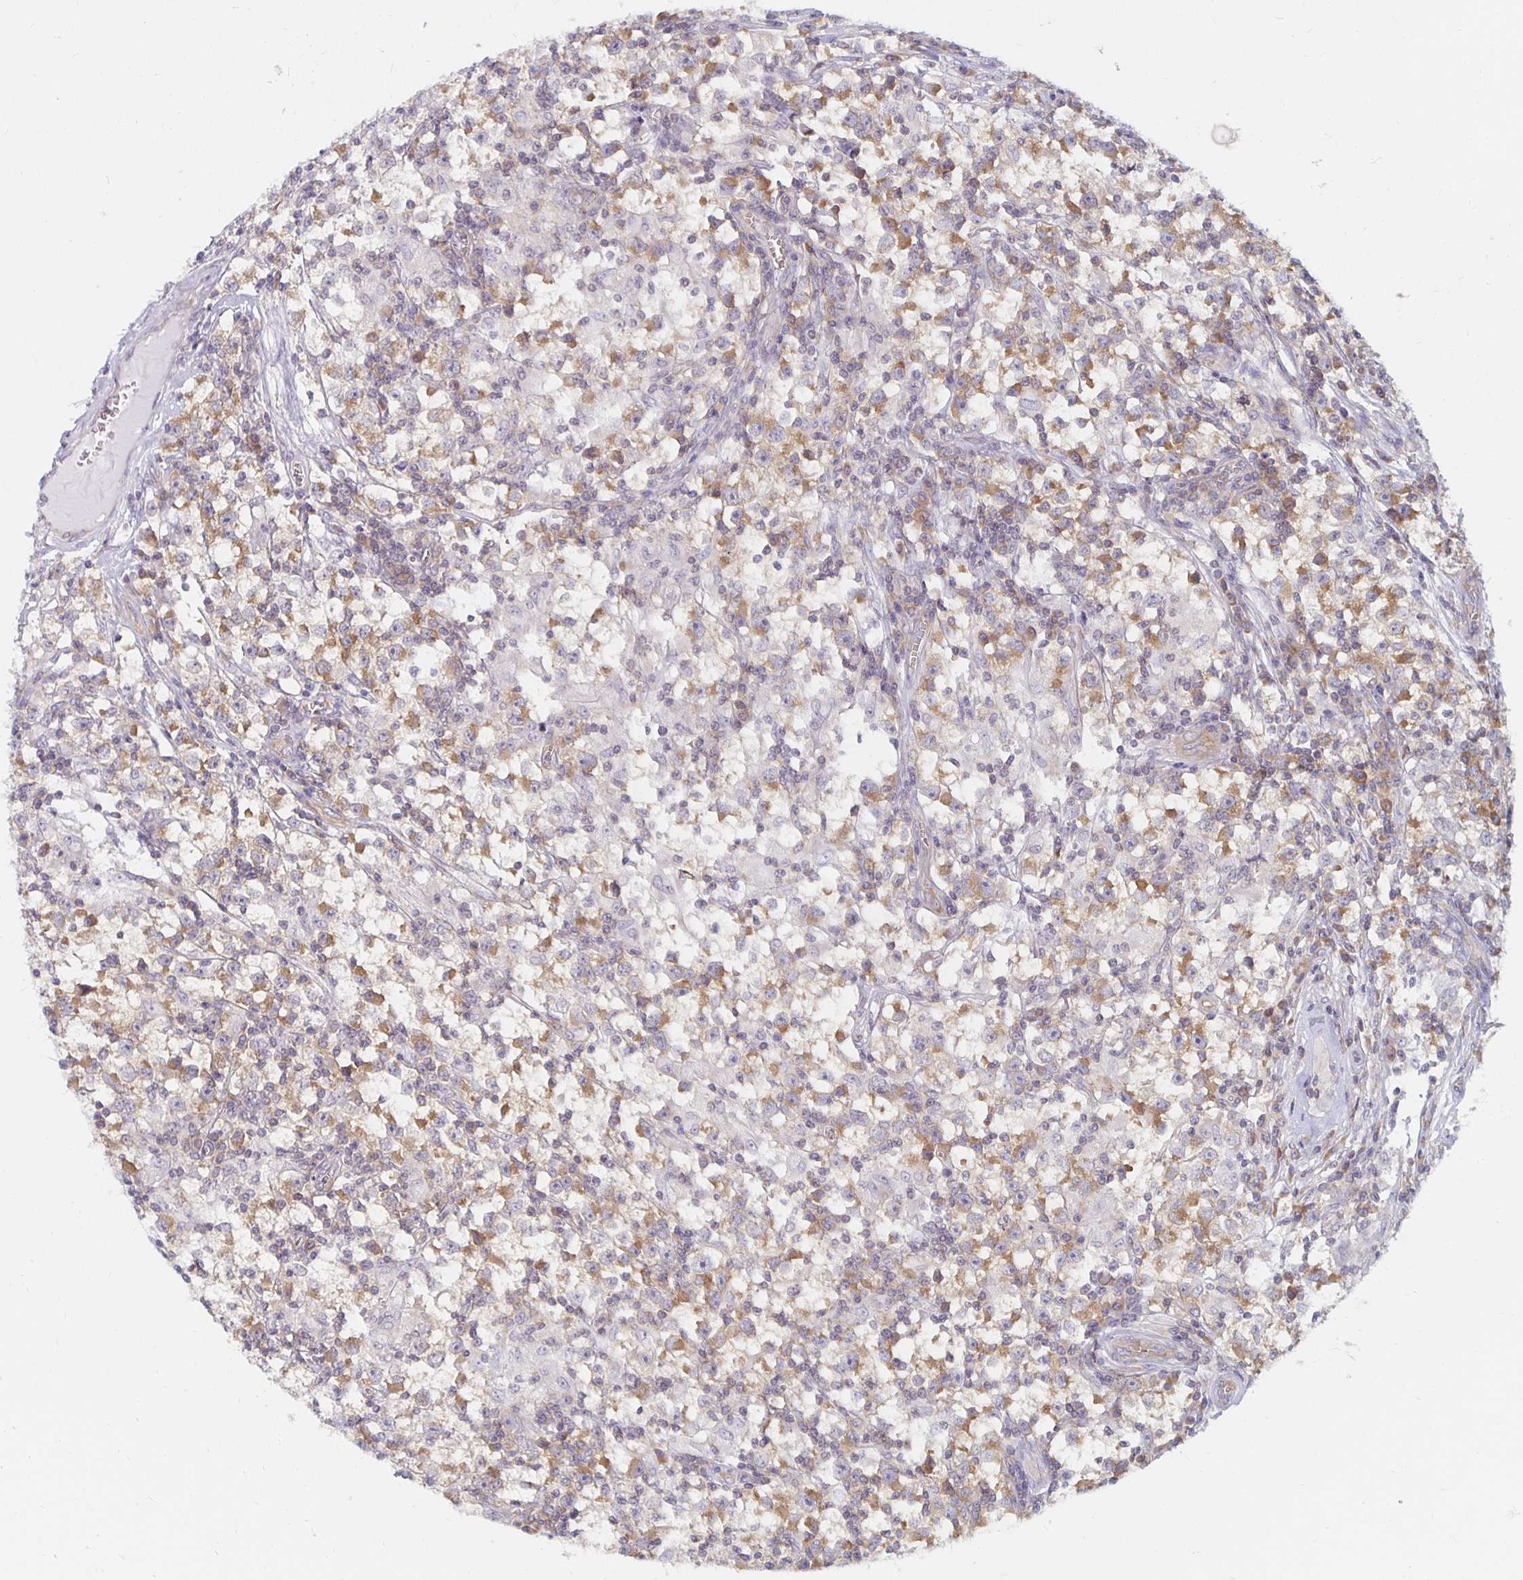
{"staining": {"intensity": "moderate", "quantity": "25%-75%", "location": "cytoplasmic/membranous"}, "tissue": "testis cancer", "cell_type": "Tumor cells", "image_type": "cancer", "snomed": [{"axis": "morphology", "description": "Seminoma, NOS"}, {"axis": "topography", "description": "Testis"}], "caption": "Immunohistochemistry (IHC) histopathology image of testis cancer stained for a protein (brown), which reveals medium levels of moderate cytoplasmic/membranous expression in about 25%-75% of tumor cells.", "gene": "PDAP1", "patient": {"sex": "male", "age": 31}}